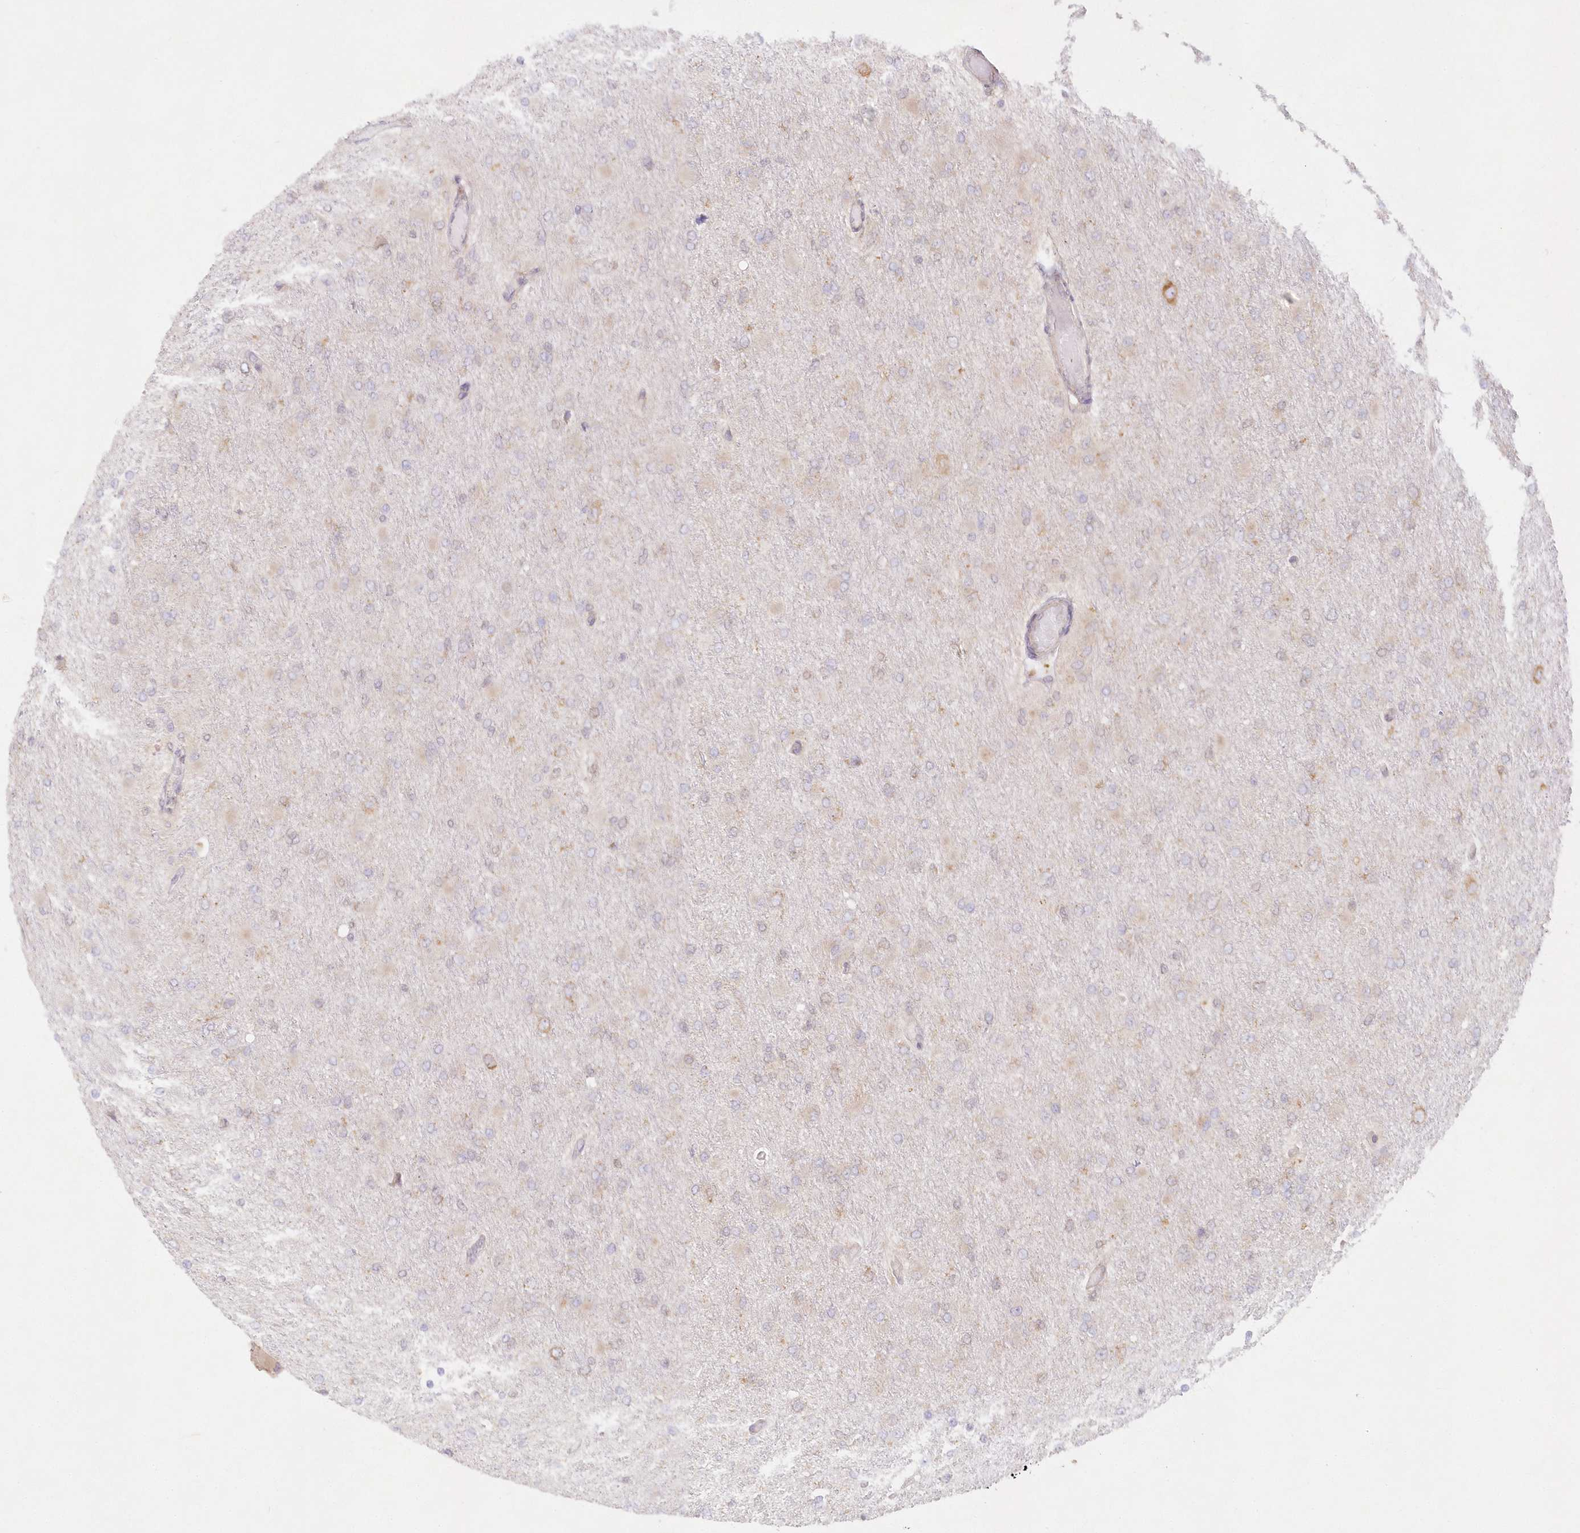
{"staining": {"intensity": "negative", "quantity": "none", "location": "none"}, "tissue": "glioma", "cell_type": "Tumor cells", "image_type": "cancer", "snomed": [{"axis": "morphology", "description": "Glioma, malignant, High grade"}, {"axis": "topography", "description": "Cerebral cortex"}], "caption": "DAB (3,3'-diaminobenzidine) immunohistochemical staining of human glioma reveals no significant expression in tumor cells.", "gene": "RNPEP", "patient": {"sex": "female", "age": 36}}